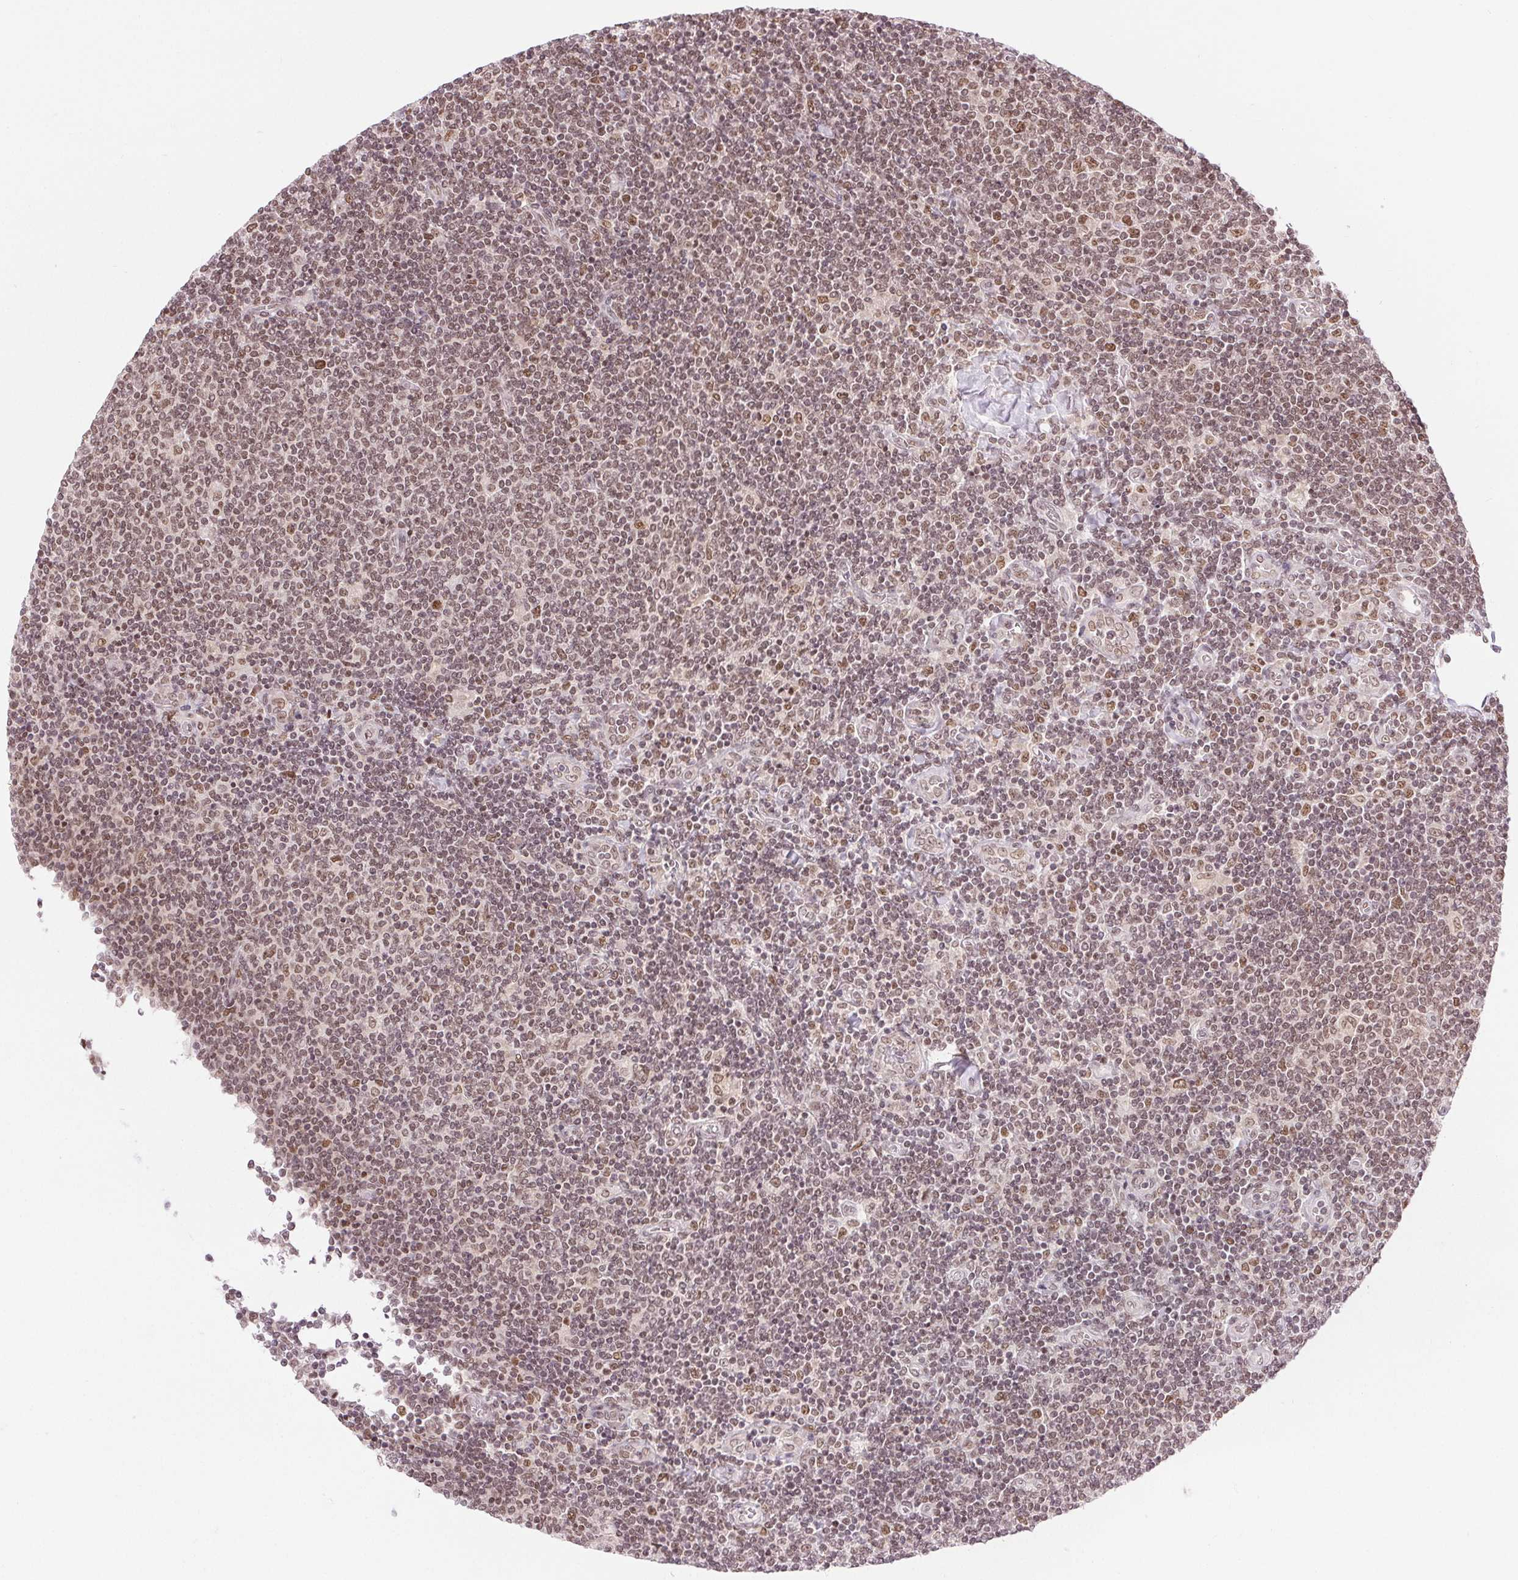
{"staining": {"intensity": "moderate", "quantity": "25%-75%", "location": "nuclear"}, "tissue": "lymphoma", "cell_type": "Tumor cells", "image_type": "cancer", "snomed": [{"axis": "morphology", "description": "Malignant lymphoma, non-Hodgkin's type, Low grade"}, {"axis": "topography", "description": "Lymph node"}], "caption": "This histopathology image demonstrates immunohistochemistry staining of low-grade malignant lymphoma, non-Hodgkin's type, with medium moderate nuclear staining in approximately 25%-75% of tumor cells.", "gene": "DEK", "patient": {"sex": "male", "age": 52}}